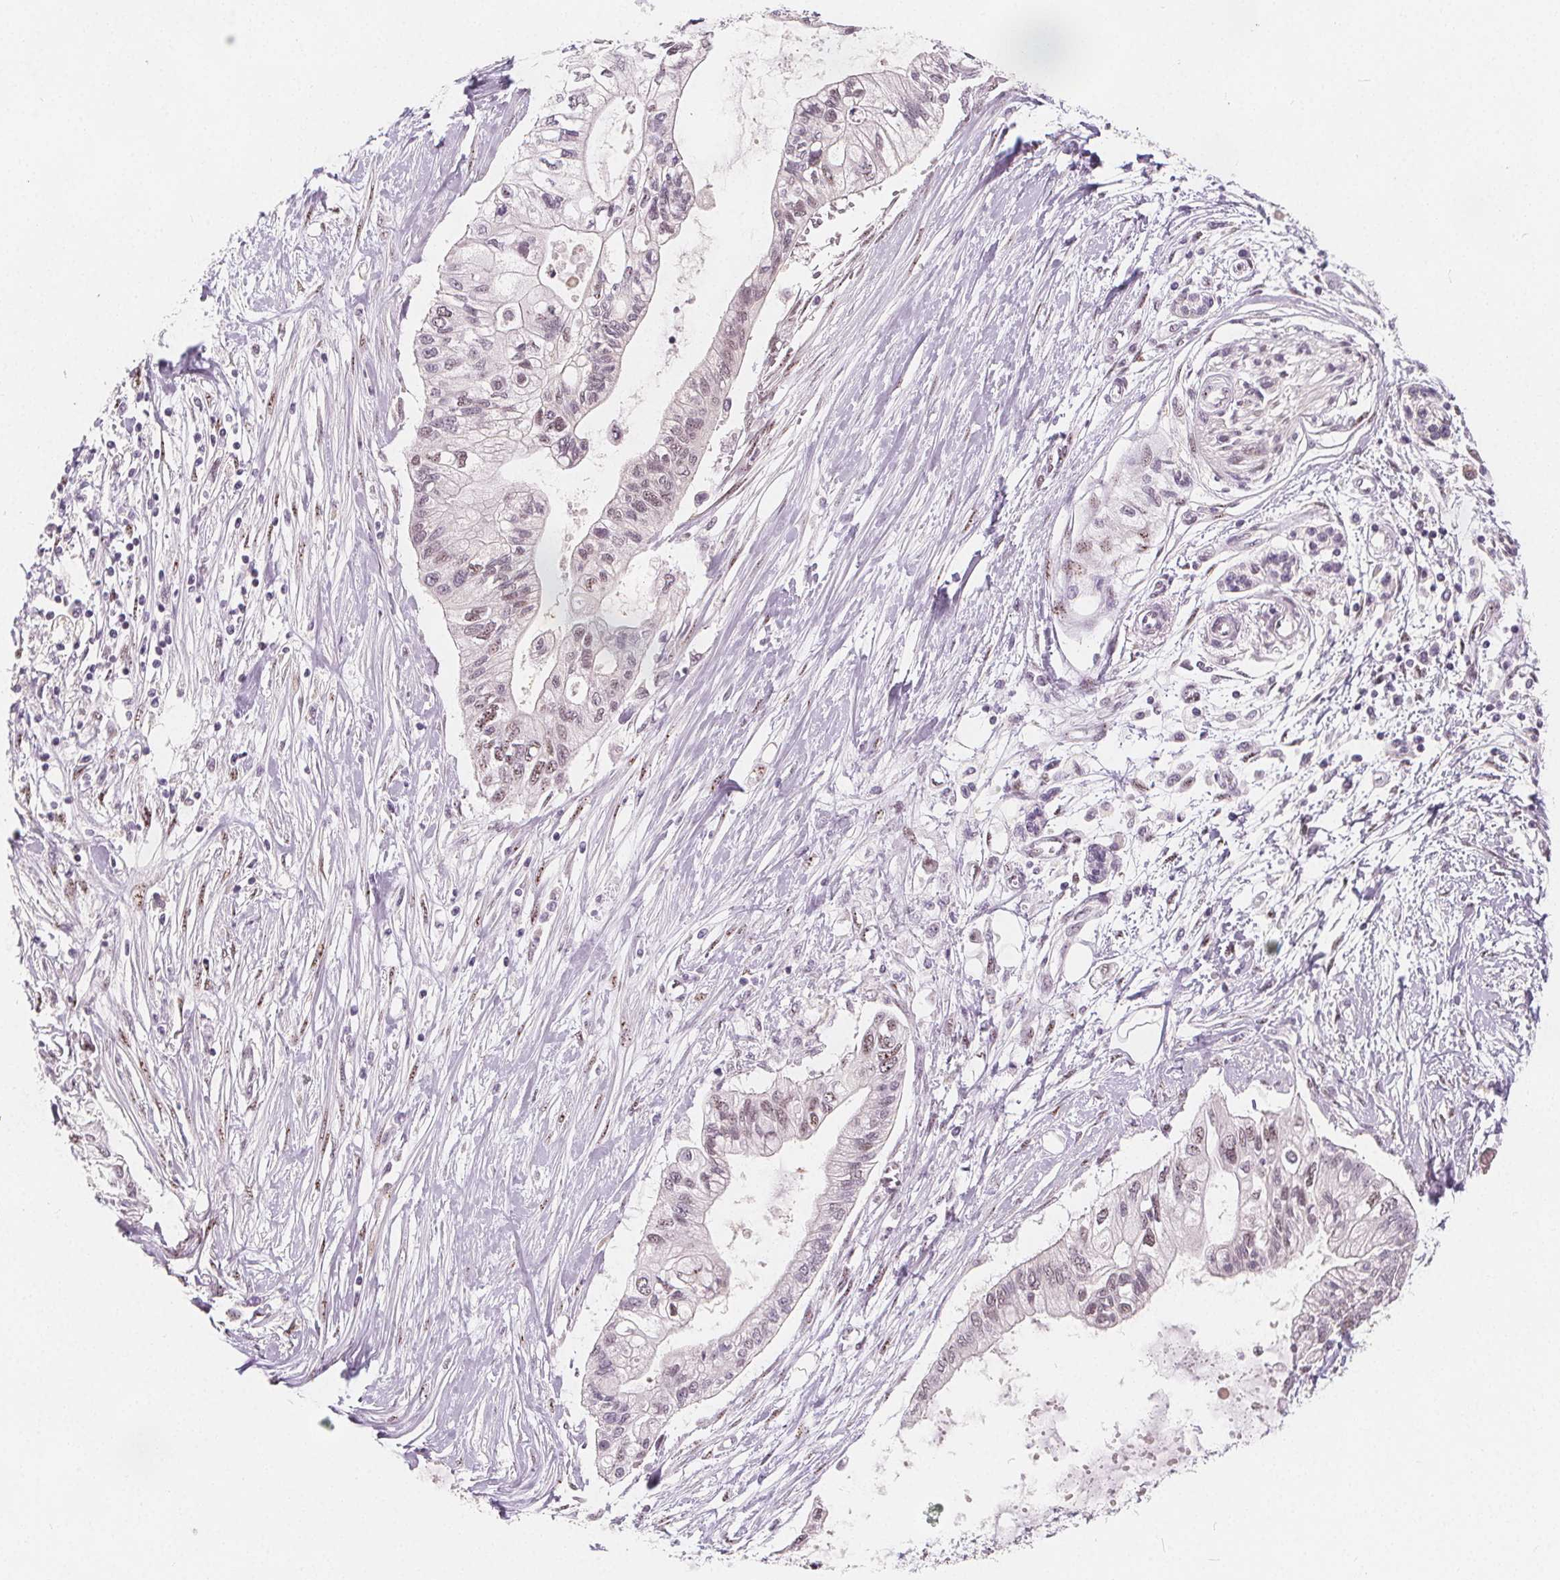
{"staining": {"intensity": "negative", "quantity": "none", "location": "none"}, "tissue": "pancreatic cancer", "cell_type": "Tumor cells", "image_type": "cancer", "snomed": [{"axis": "morphology", "description": "Adenocarcinoma, NOS"}, {"axis": "topography", "description": "Pancreas"}], "caption": "Tumor cells show no significant protein staining in pancreatic cancer.", "gene": "DRC3", "patient": {"sex": "female", "age": 77}}